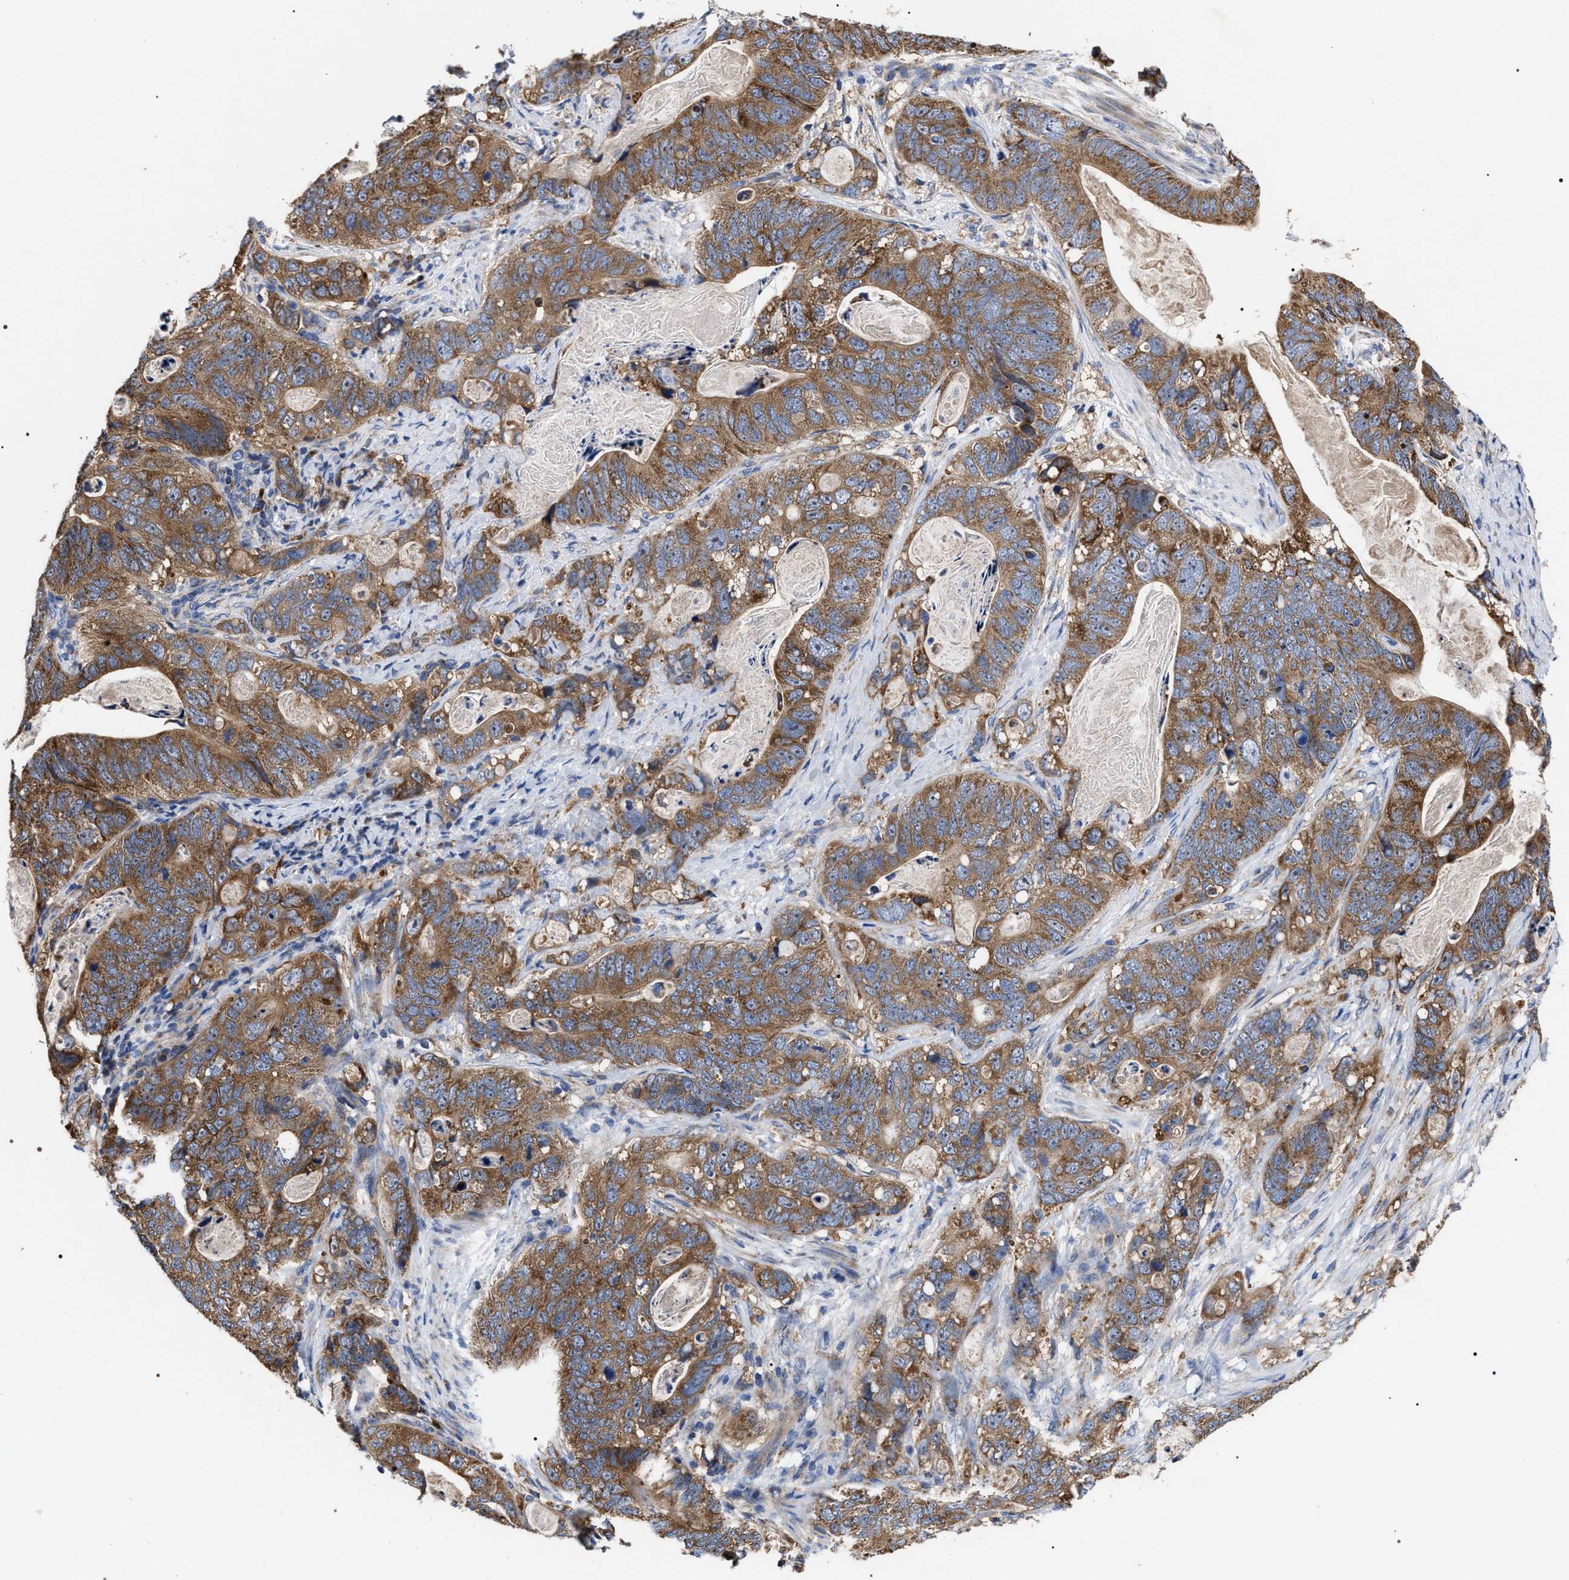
{"staining": {"intensity": "moderate", "quantity": ">75%", "location": "cytoplasmic/membranous"}, "tissue": "stomach cancer", "cell_type": "Tumor cells", "image_type": "cancer", "snomed": [{"axis": "morphology", "description": "Normal tissue, NOS"}, {"axis": "morphology", "description": "Adenocarcinoma, NOS"}, {"axis": "topography", "description": "Stomach"}], "caption": "Human stomach cancer (adenocarcinoma) stained with a brown dye shows moderate cytoplasmic/membranous positive staining in approximately >75% of tumor cells.", "gene": "MACC1", "patient": {"sex": "female", "age": 89}}